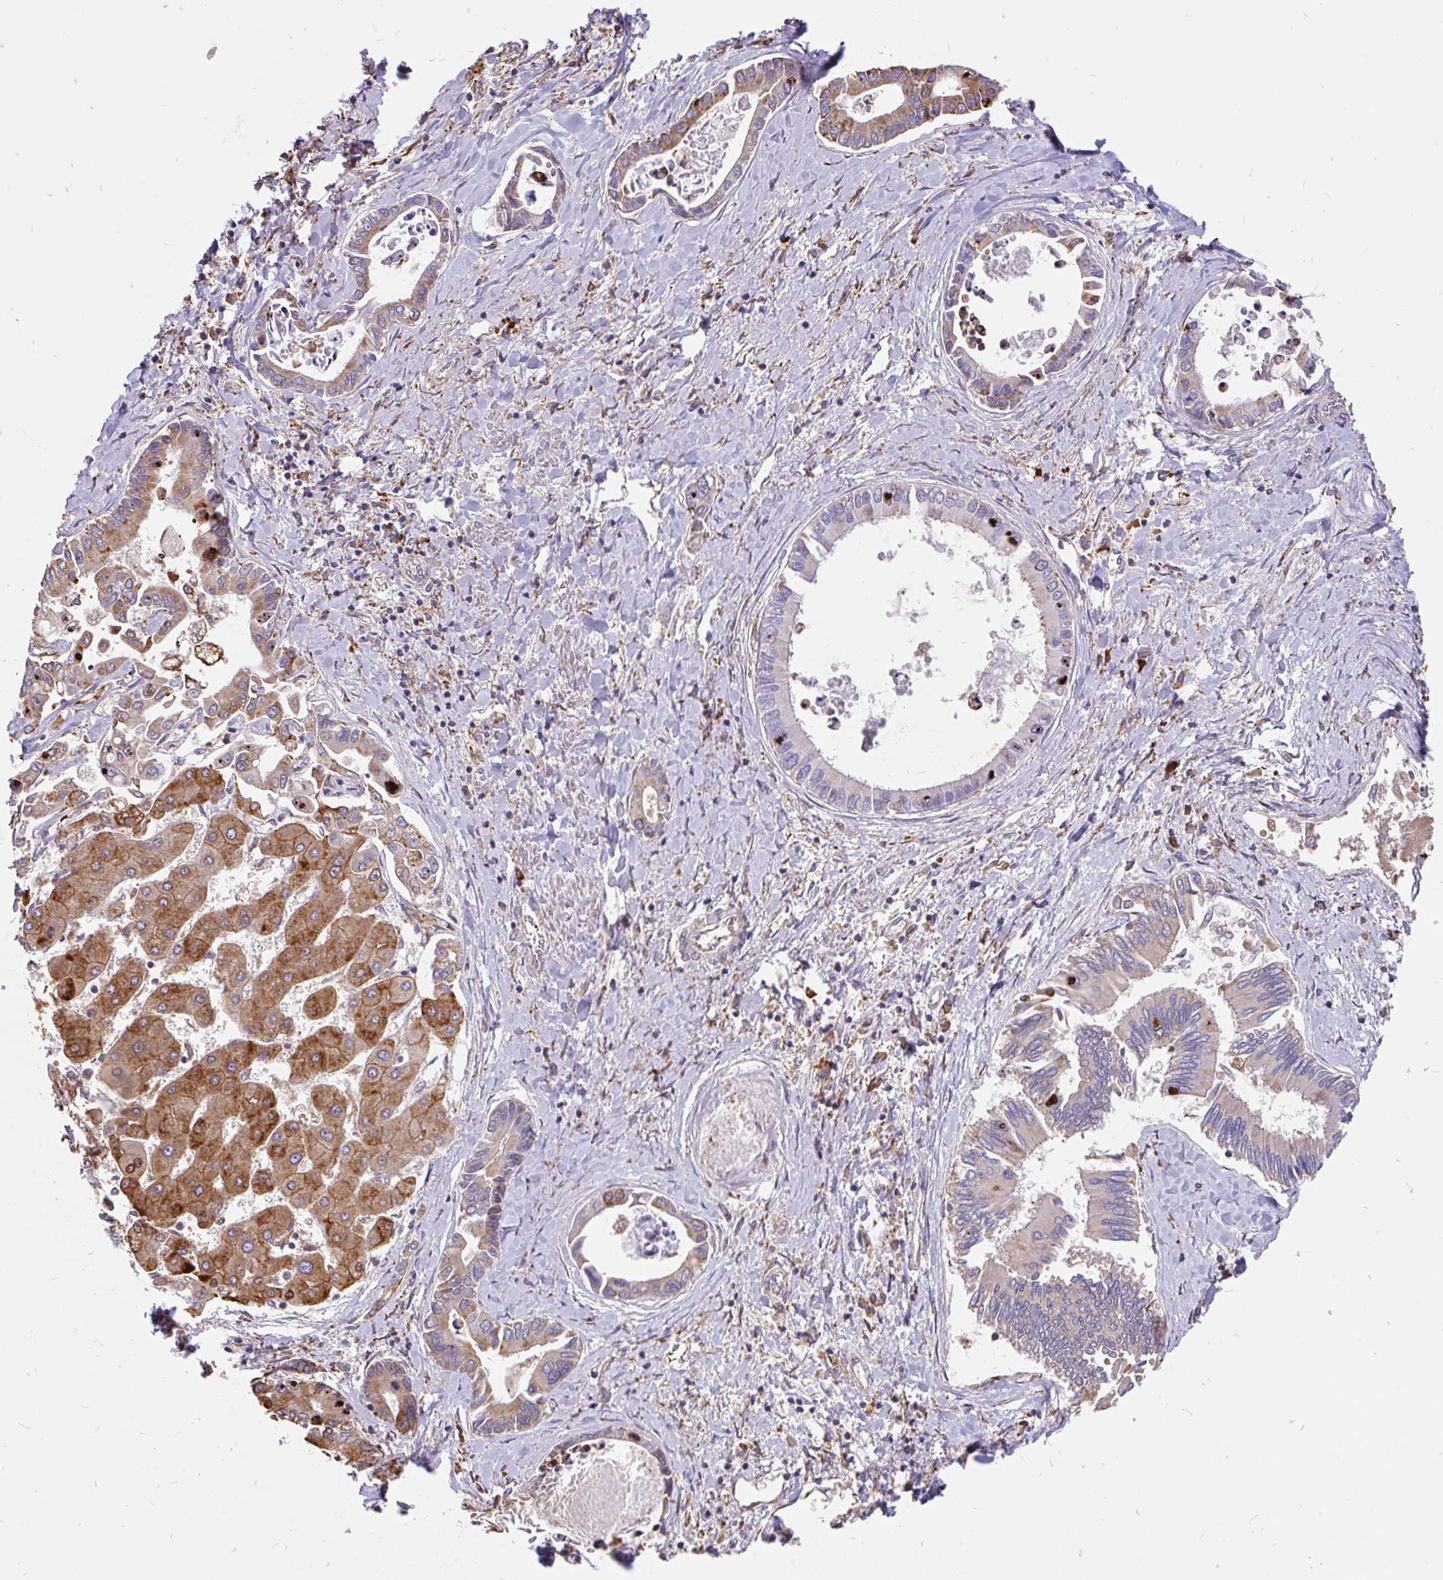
{"staining": {"intensity": "moderate", "quantity": "<25%", "location": "cytoplasmic/membranous"}, "tissue": "liver cancer", "cell_type": "Tumor cells", "image_type": "cancer", "snomed": [{"axis": "morphology", "description": "Cholangiocarcinoma"}, {"axis": "topography", "description": "Liver"}], "caption": "Immunohistochemical staining of cholangiocarcinoma (liver) displays moderate cytoplasmic/membranous protein staining in about <25% of tumor cells.", "gene": "EML5", "patient": {"sex": "male", "age": 66}}